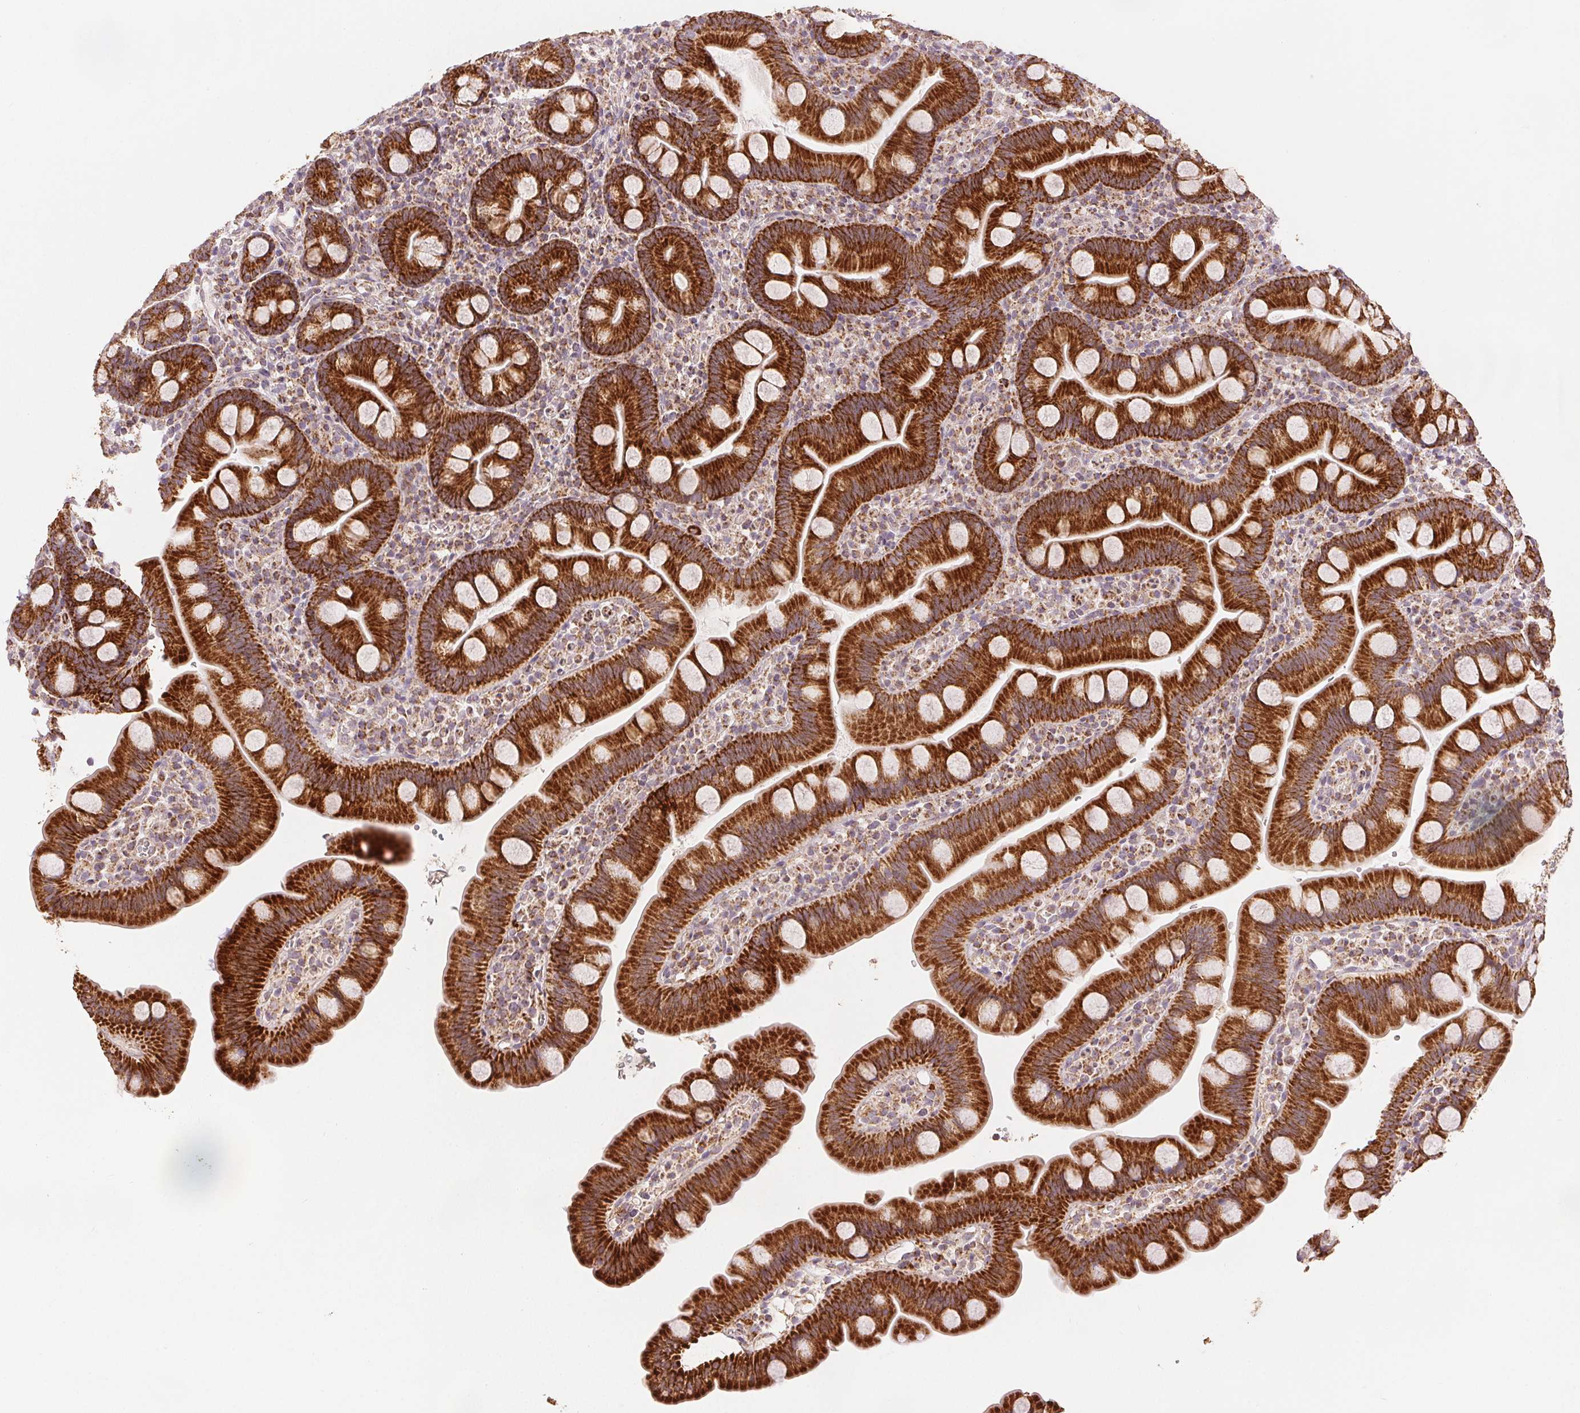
{"staining": {"intensity": "strong", "quantity": ">75%", "location": "cytoplasmic/membranous"}, "tissue": "small intestine", "cell_type": "Glandular cells", "image_type": "normal", "snomed": [{"axis": "morphology", "description": "Normal tissue, NOS"}, {"axis": "topography", "description": "Small intestine"}], "caption": "Small intestine stained with DAB immunohistochemistry (IHC) reveals high levels of strong cytoplasmic/membranous expression in approximately >75% of glandular cells.", "gene": "SDHB", "patient": {"sex": "female", "age": 68}}